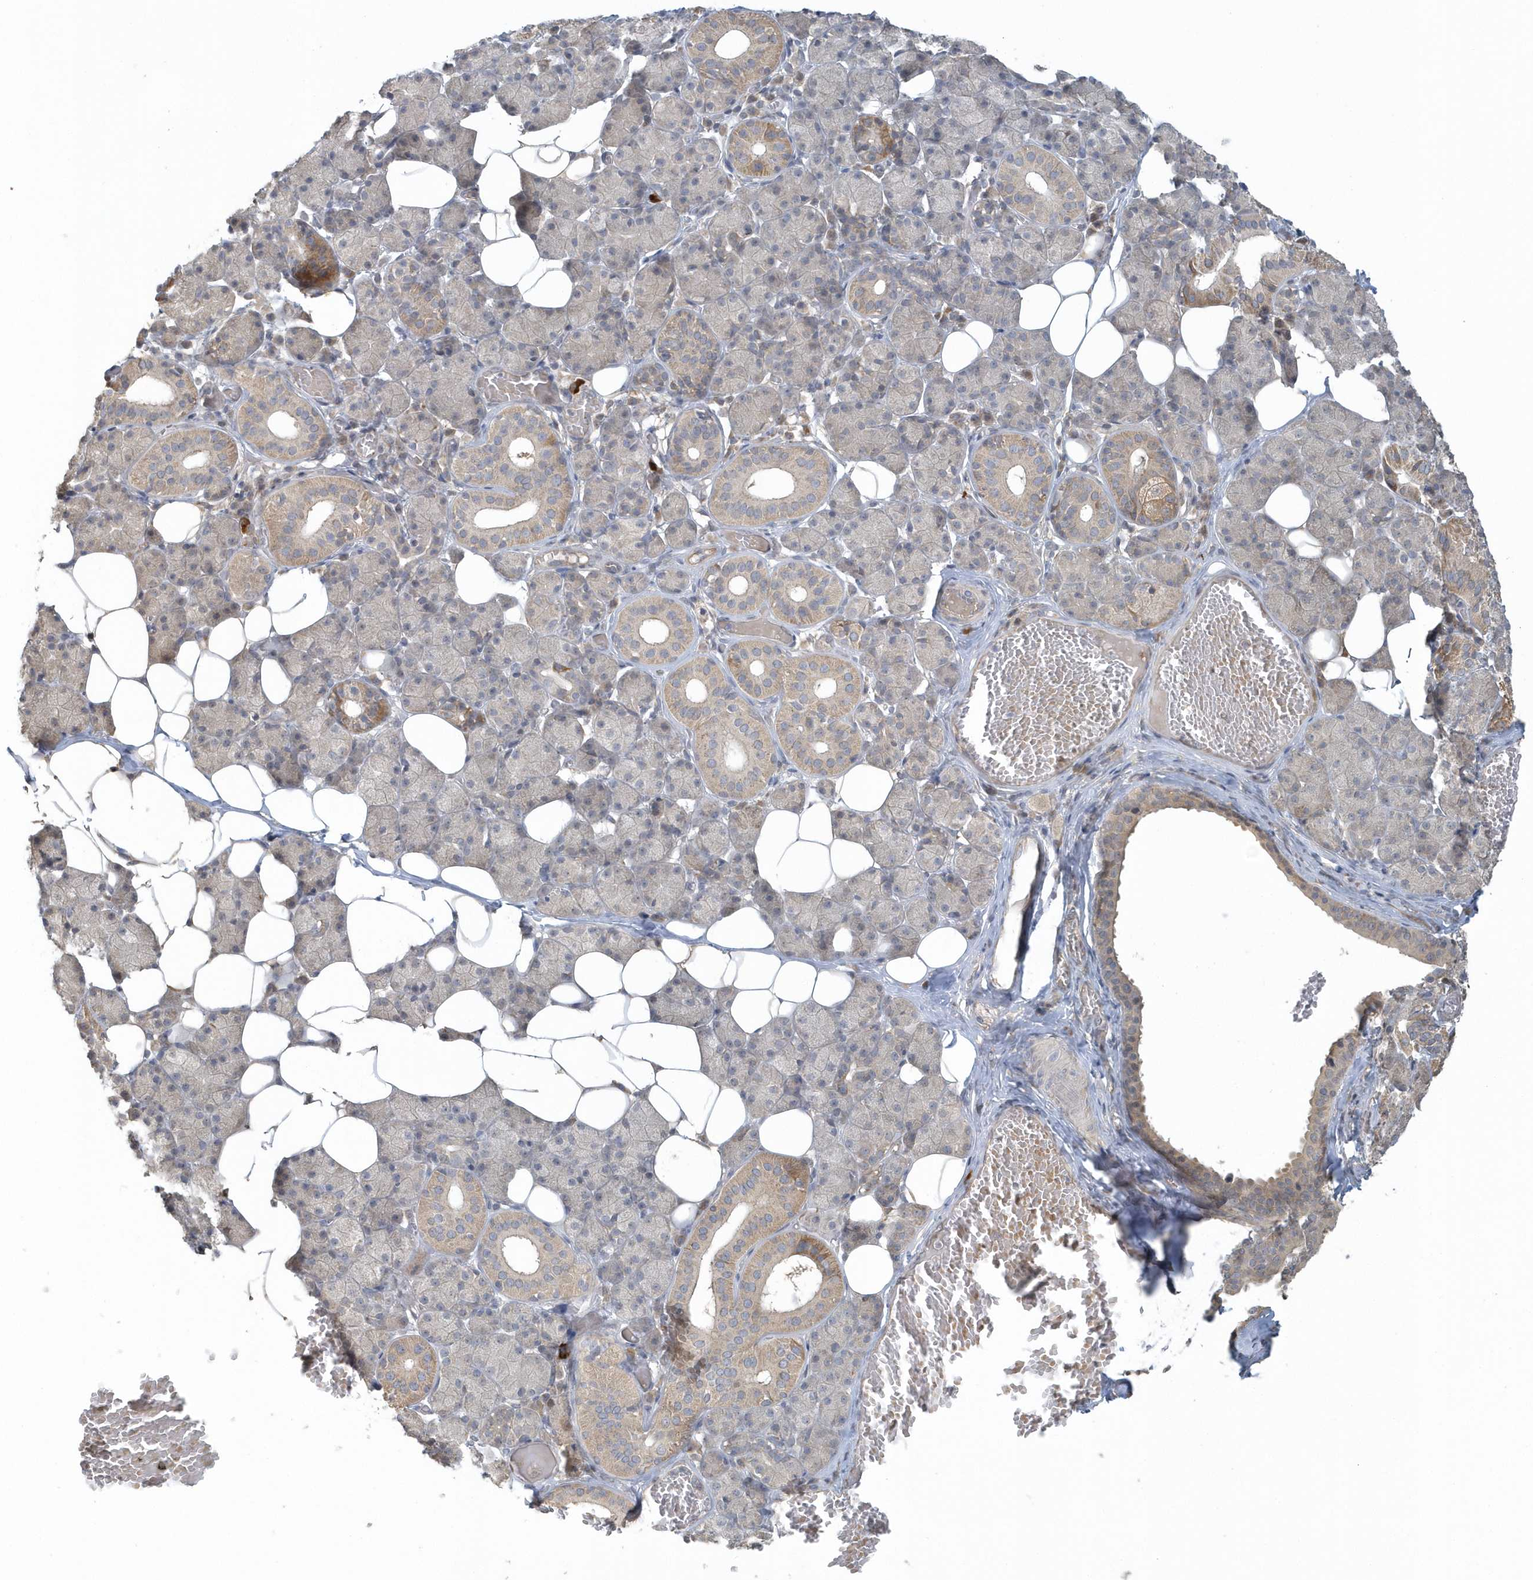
{"staining": {"intensity": "weak", "quantity": "25%-75%", "location": "cytoplasmic/membranous"}, "tissue": "salivary gland", "cell_type": "Glandular cells", "image_type": "normal", "snomed": [{"axis": "morphology", "description": "Normal tissue, NOS"}, {"axis": "topography", "description": "Salivary gland"}], "caption": "Protein staining of unremarkable salivary gland exhibits weak cytoplasmic/membranous staining in approximately 25%-75% of glandular cells.", "gene": "THG1L", "patient": {"sex": "female", "age": 33}}